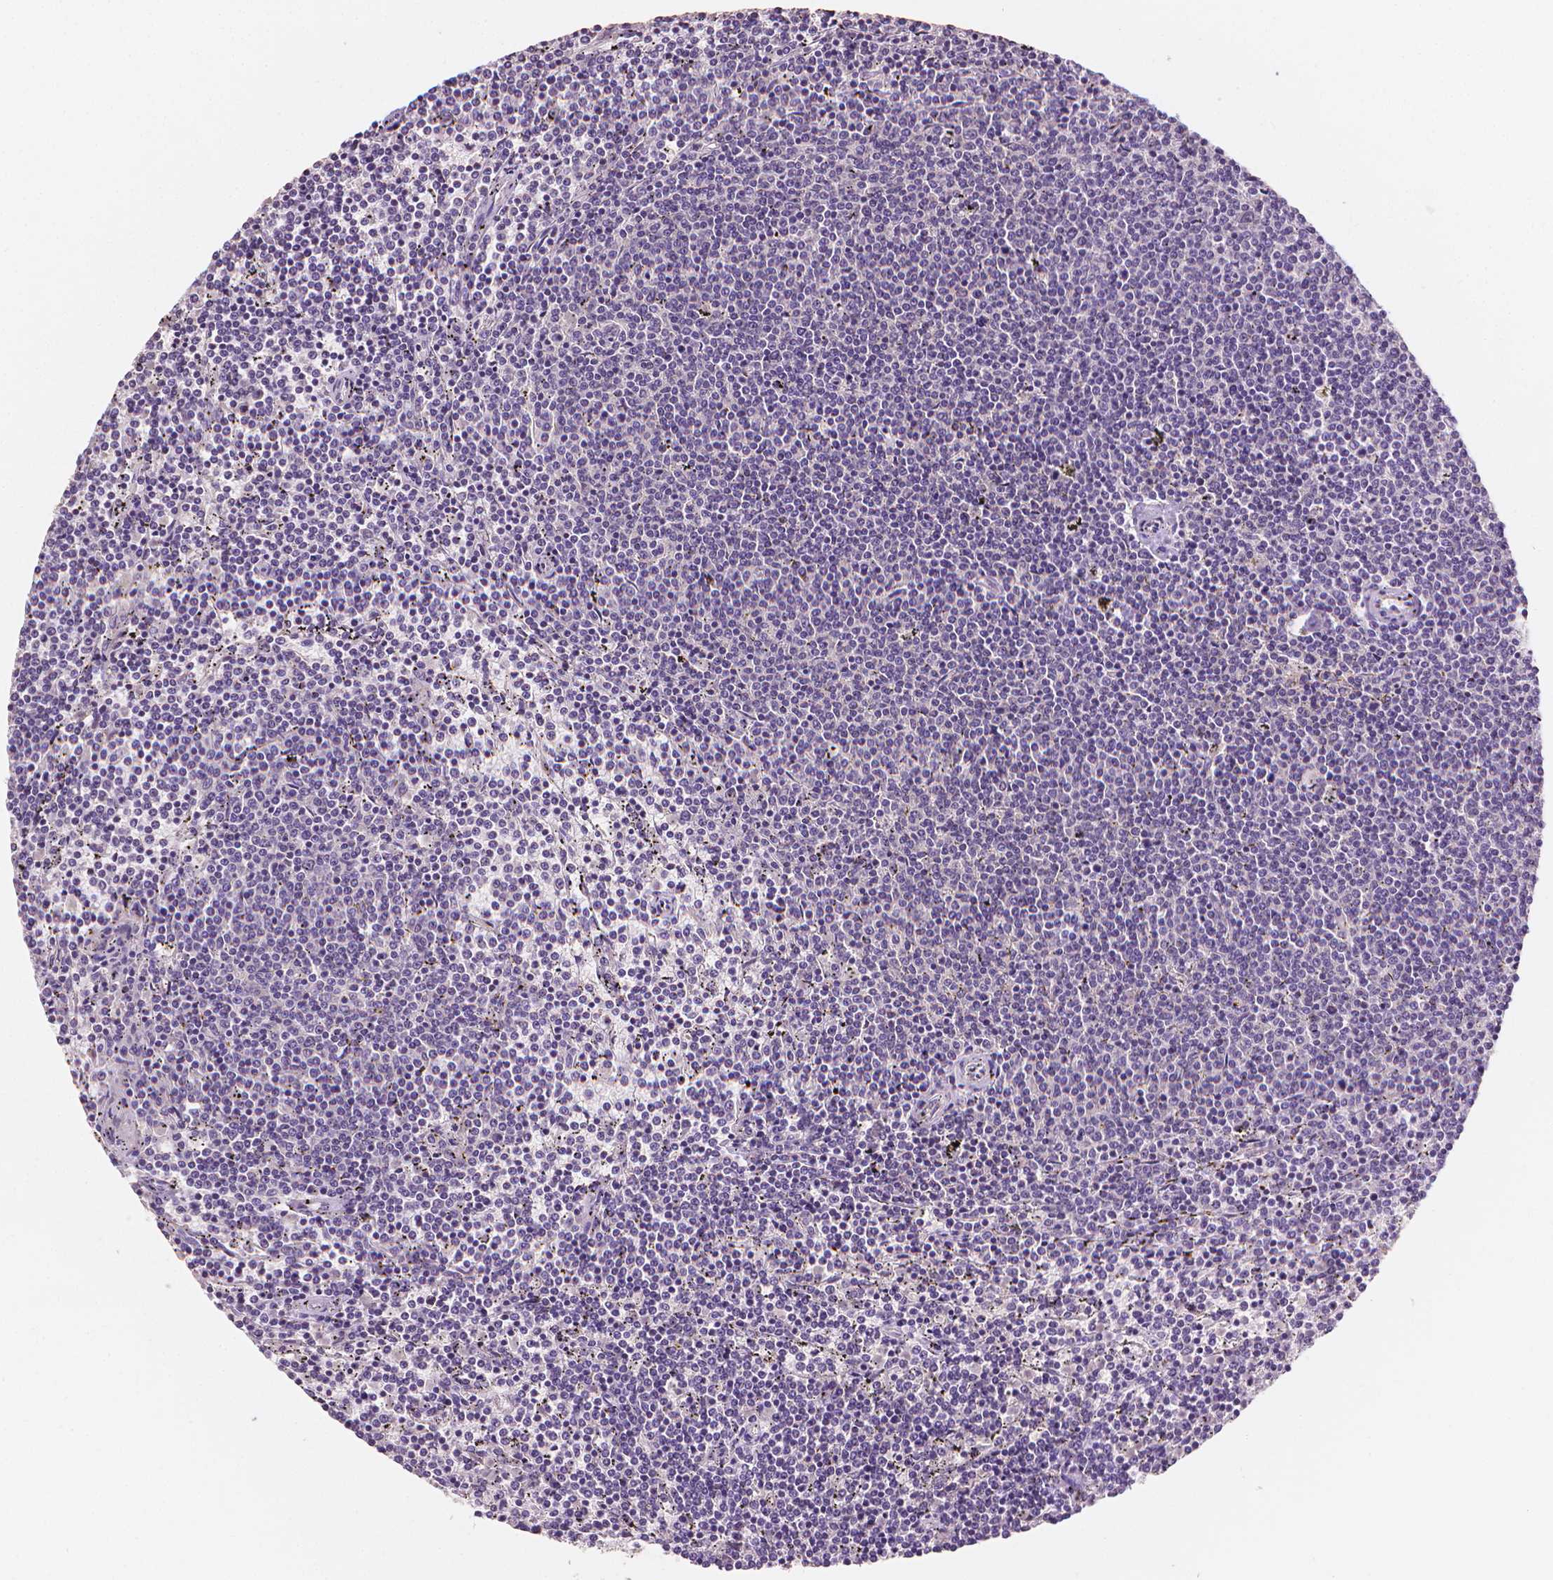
{"staining": {"intensity": "negative", "quantity": "none", "location": "none"}, "tissue": "lymphoma", "cell_type": "Tumor cells", "image_type": "cancer", "snomed": [{"axis": "morphology", "description": "Malignant lymphoma, non-Hodgkin's type, Low grade"}, {"axis": "topography", "description": "Spleen"}], "caption": "Immunohistochemistry (IHC) micrograph of neoplastic tissue: human low-grade malignant lymphoma, non-Hodgkin's type stained with DAB demonstrates no significant protein expression in tumor cells.", "gene": "FASN", "patient": {"sex": "female", "age": 50}}